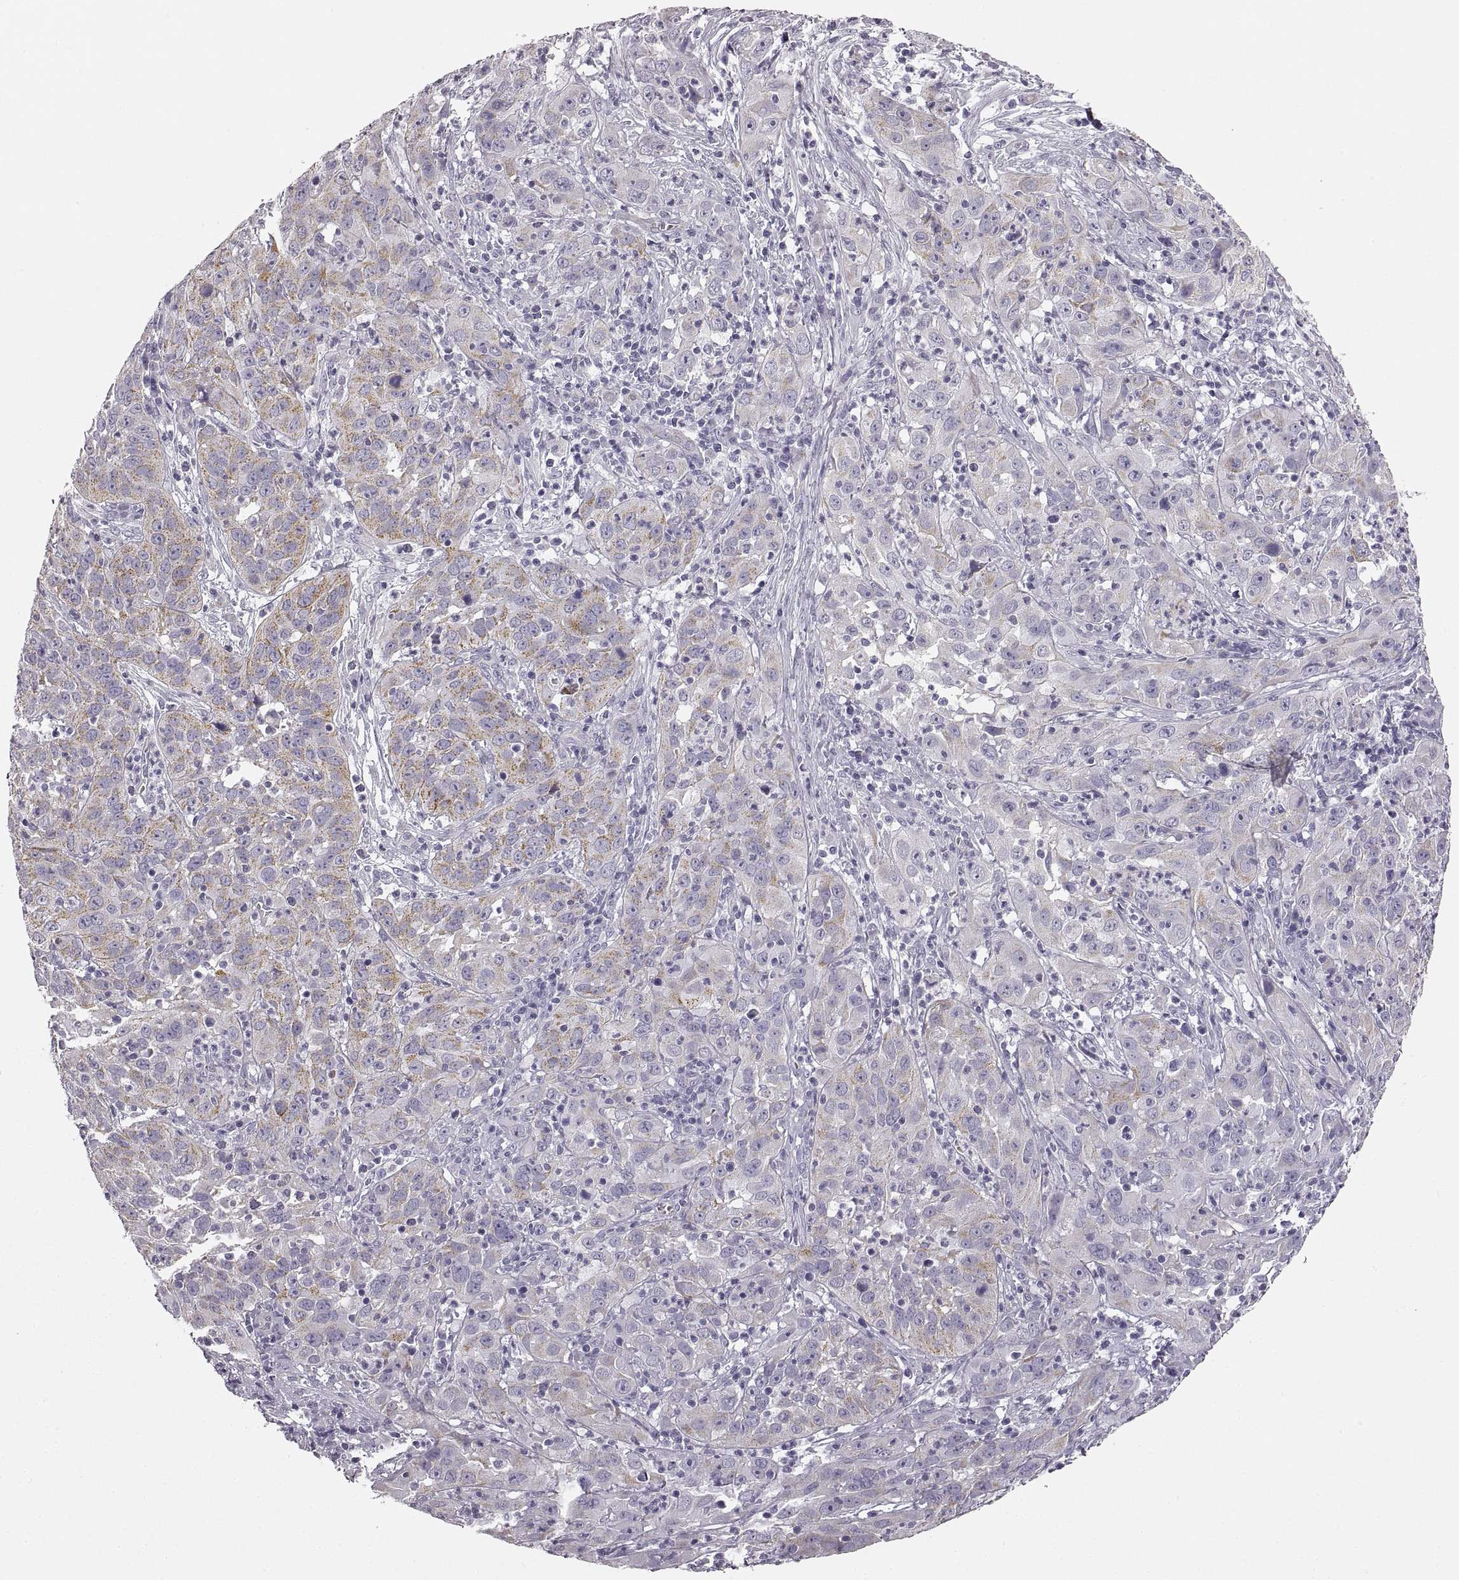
{"staining": {"intensity": "weak", "quantity": "25%-75%", "location": "cytoplasmic/membranous"}, "tissue": "cervical cancer", "cell_type": "Tumor cells", "image_type": "cancer", "snomed": [{"axis": "morphology", "description": "Squamous cell carcinoma, NOS"}, {"axis": "topography", "description": "Cervix"}], "caption": "Human cervical cancer stained for a protein (brown) exhibits weak cytoplasmic/membranous positive positivity in approximately 25%-75% of tumor cells.", "gene": "RDH13", "patient": {"sex": "female", "age": 32}}